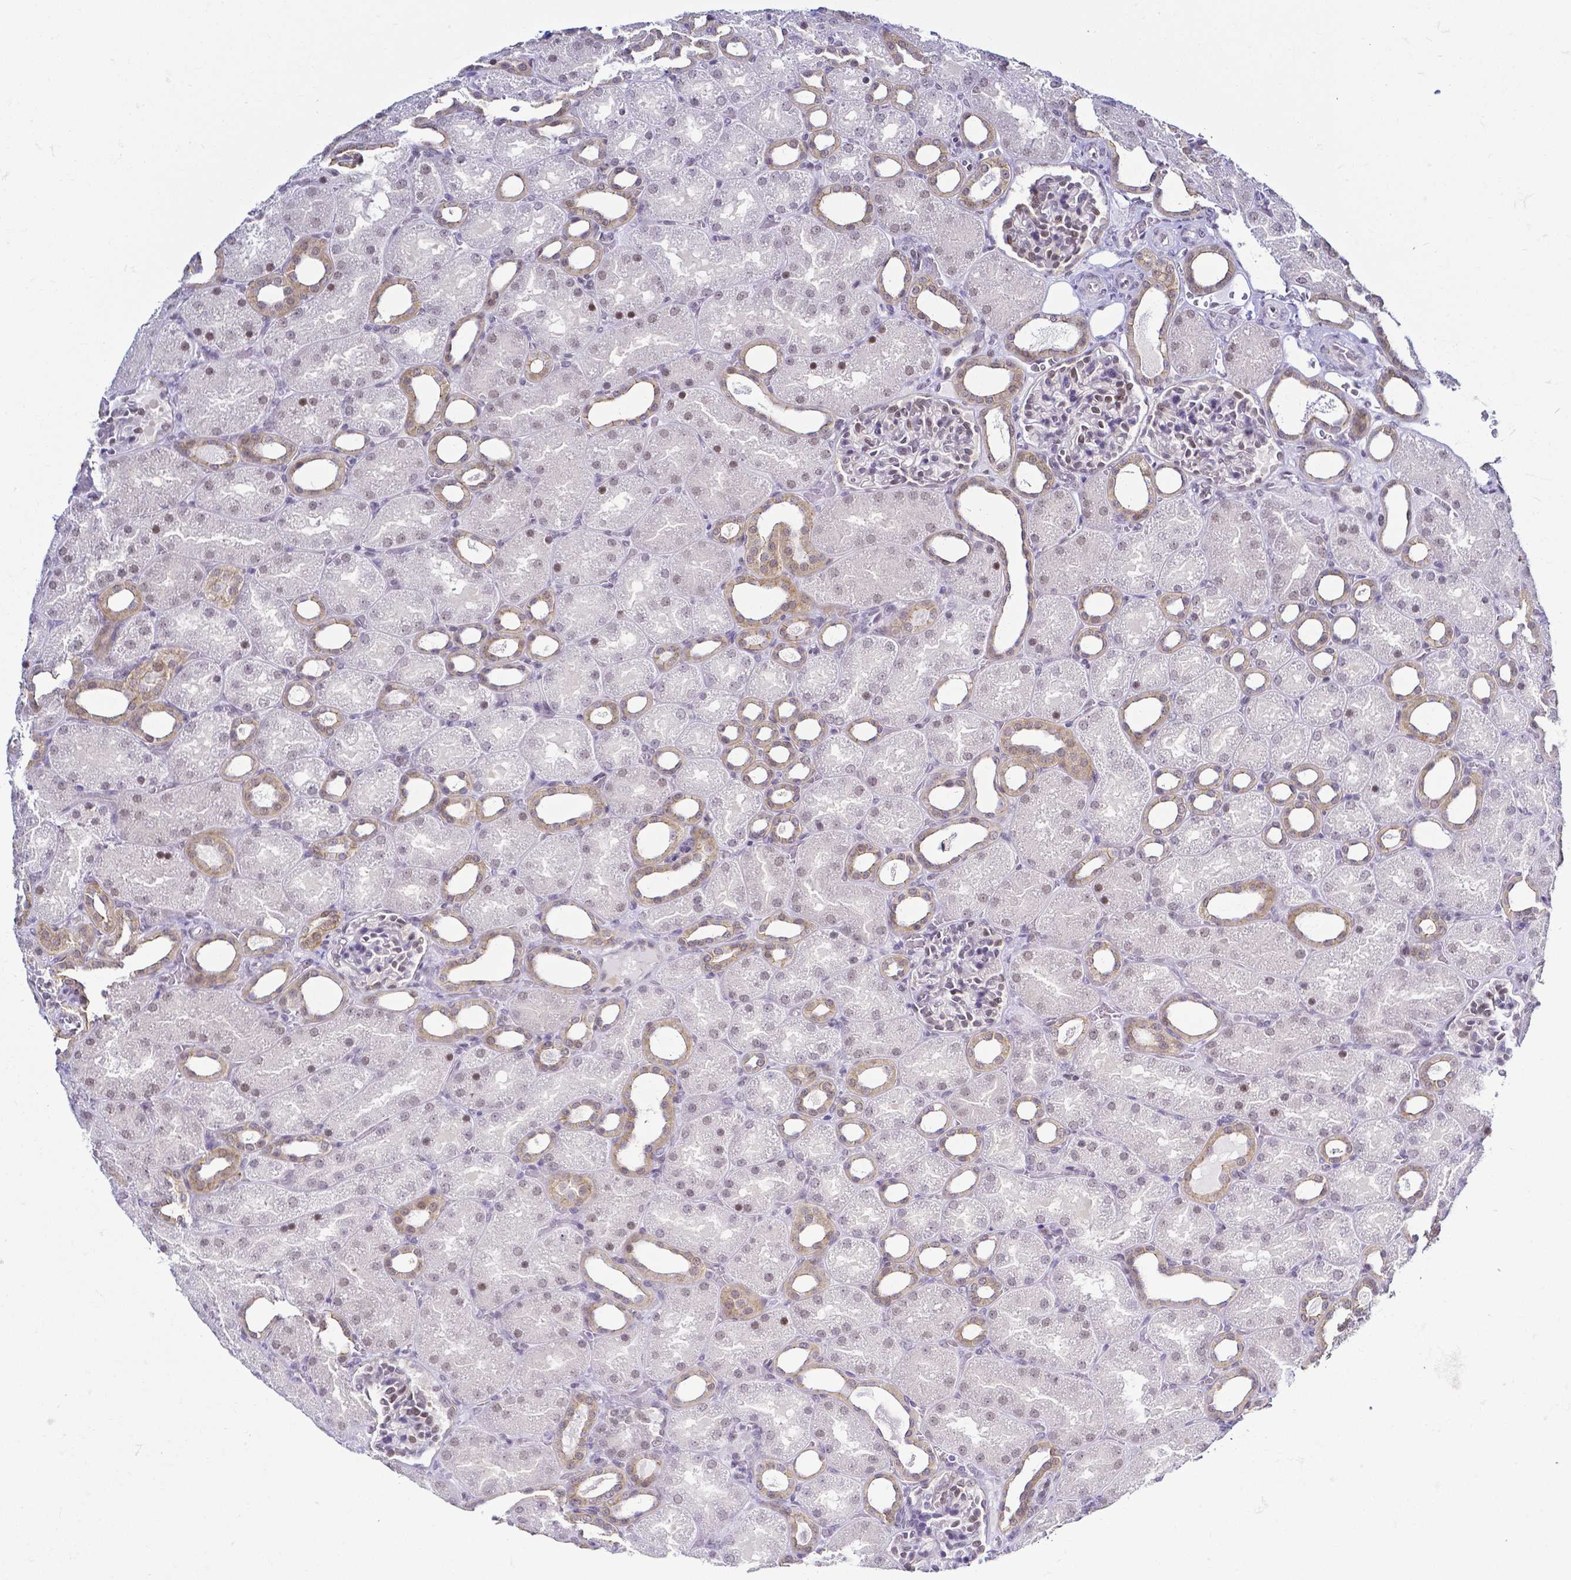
{"staining": {"intensity": "moderate", "quantity": "<25%", "location": "nuclear"}, "tissue": "kidney", "cell_type": "Cells in glomeruli", "image_type": "normal", "snomed": [{"axis": "morphology", "description": "Normal tissue, NOS"}, {"axis": "topography", "description": "Kidney"}], "caption": "The histopathology image exhibits staining of normal kidney, revealing moderate nuclear protein expression (brown color) within cells in glomeruli.", "gene": "FAM83G", "patient": {"sex": "male", "age": 2}}